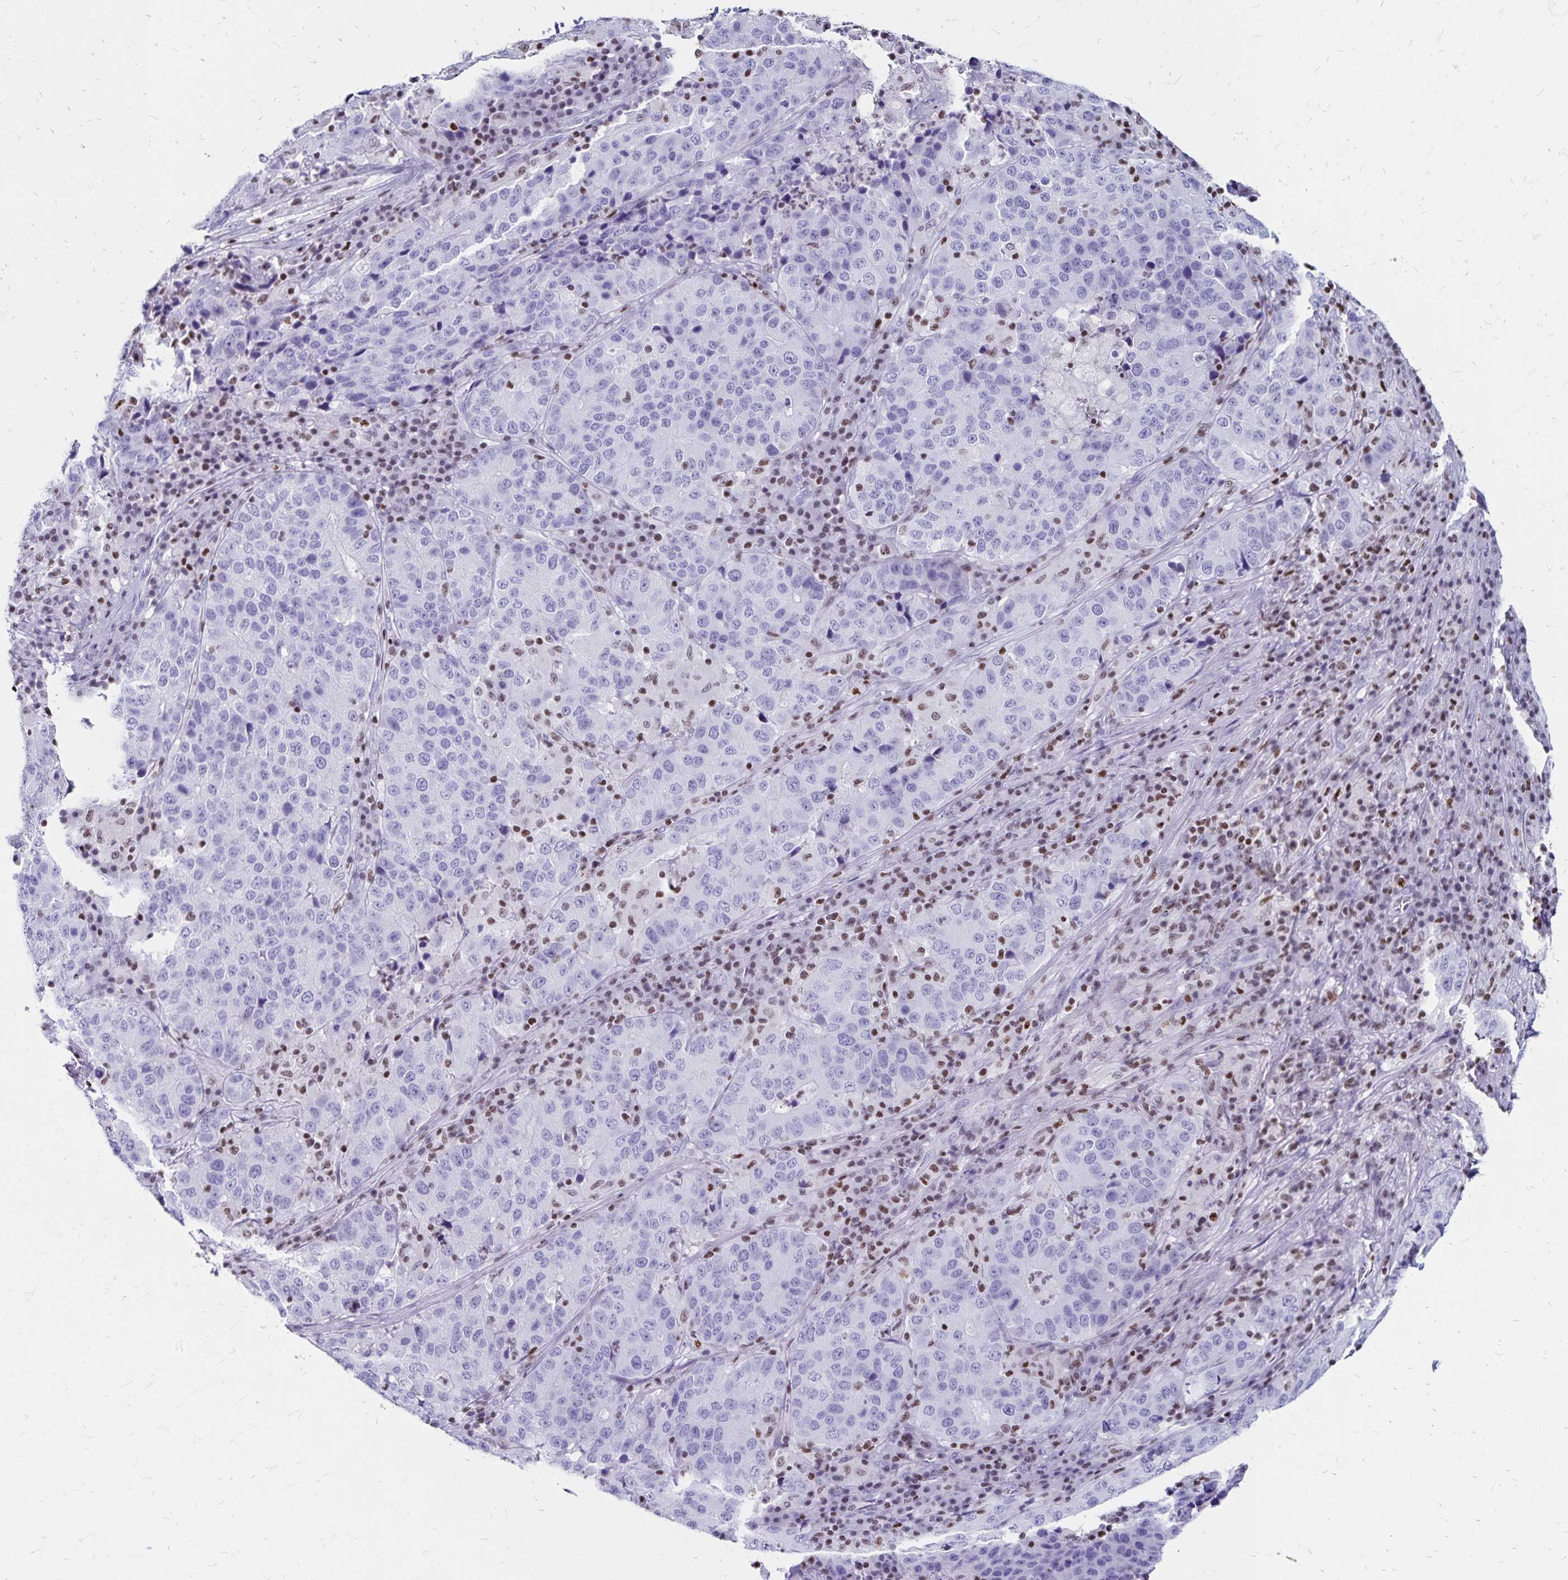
{"staining": {"intensity": "negative", "quantity": "none", "location": "none"}, "tissue": "stomach cancer", "cell_type": "Tumor cells", "image_type": "cancer", "snomed": [{"axis": "morphology", "description": "Adenocarcinoma, NOS"}, {"axis": "topography", "description": "Stomach"}], "caption": "Protein analysis of stomach cancer reveals no significant expression in tumor cells.", "gene": "IKZF1", "patient": {"sex": "male", "age": 71}}